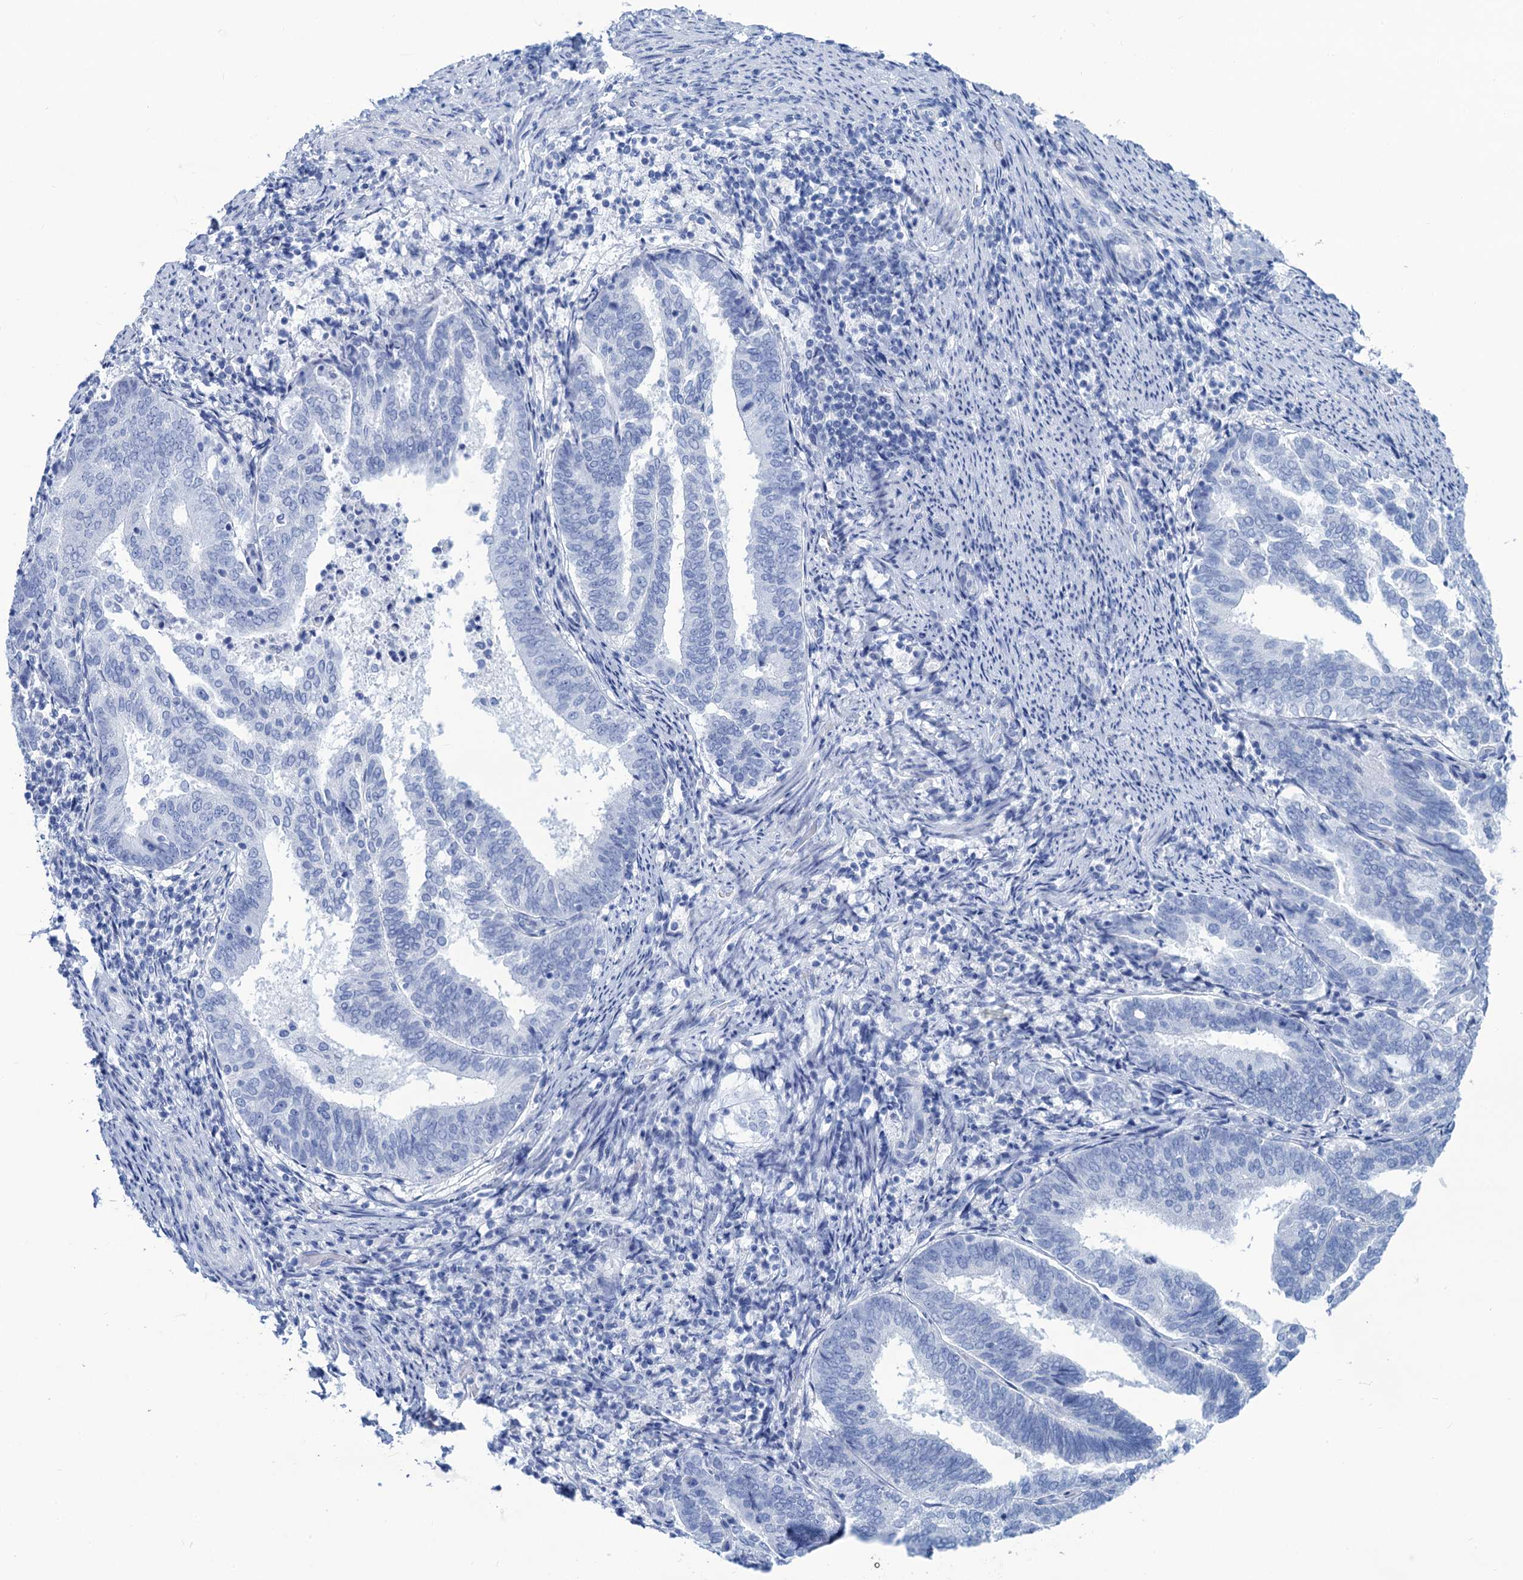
{"staining": {"intensity": "negative", "quantity": "none", "location": "none"}, "tissue": "endometrial cancer", "cell_type": "Tumor cells", "image_type": "cancer", "snomed": [{"axis": "morphology", "description": "Adenocarcinoma, NOS"}, {"axis": "topography", "description": "Endometrium"}], "caption": "Human endometrial adenocarcinoma stained for a protein using IHC displays no positivity in tumor cells.", "gene": "CABYR", "patient": {"sex": "female", "age": 80}}